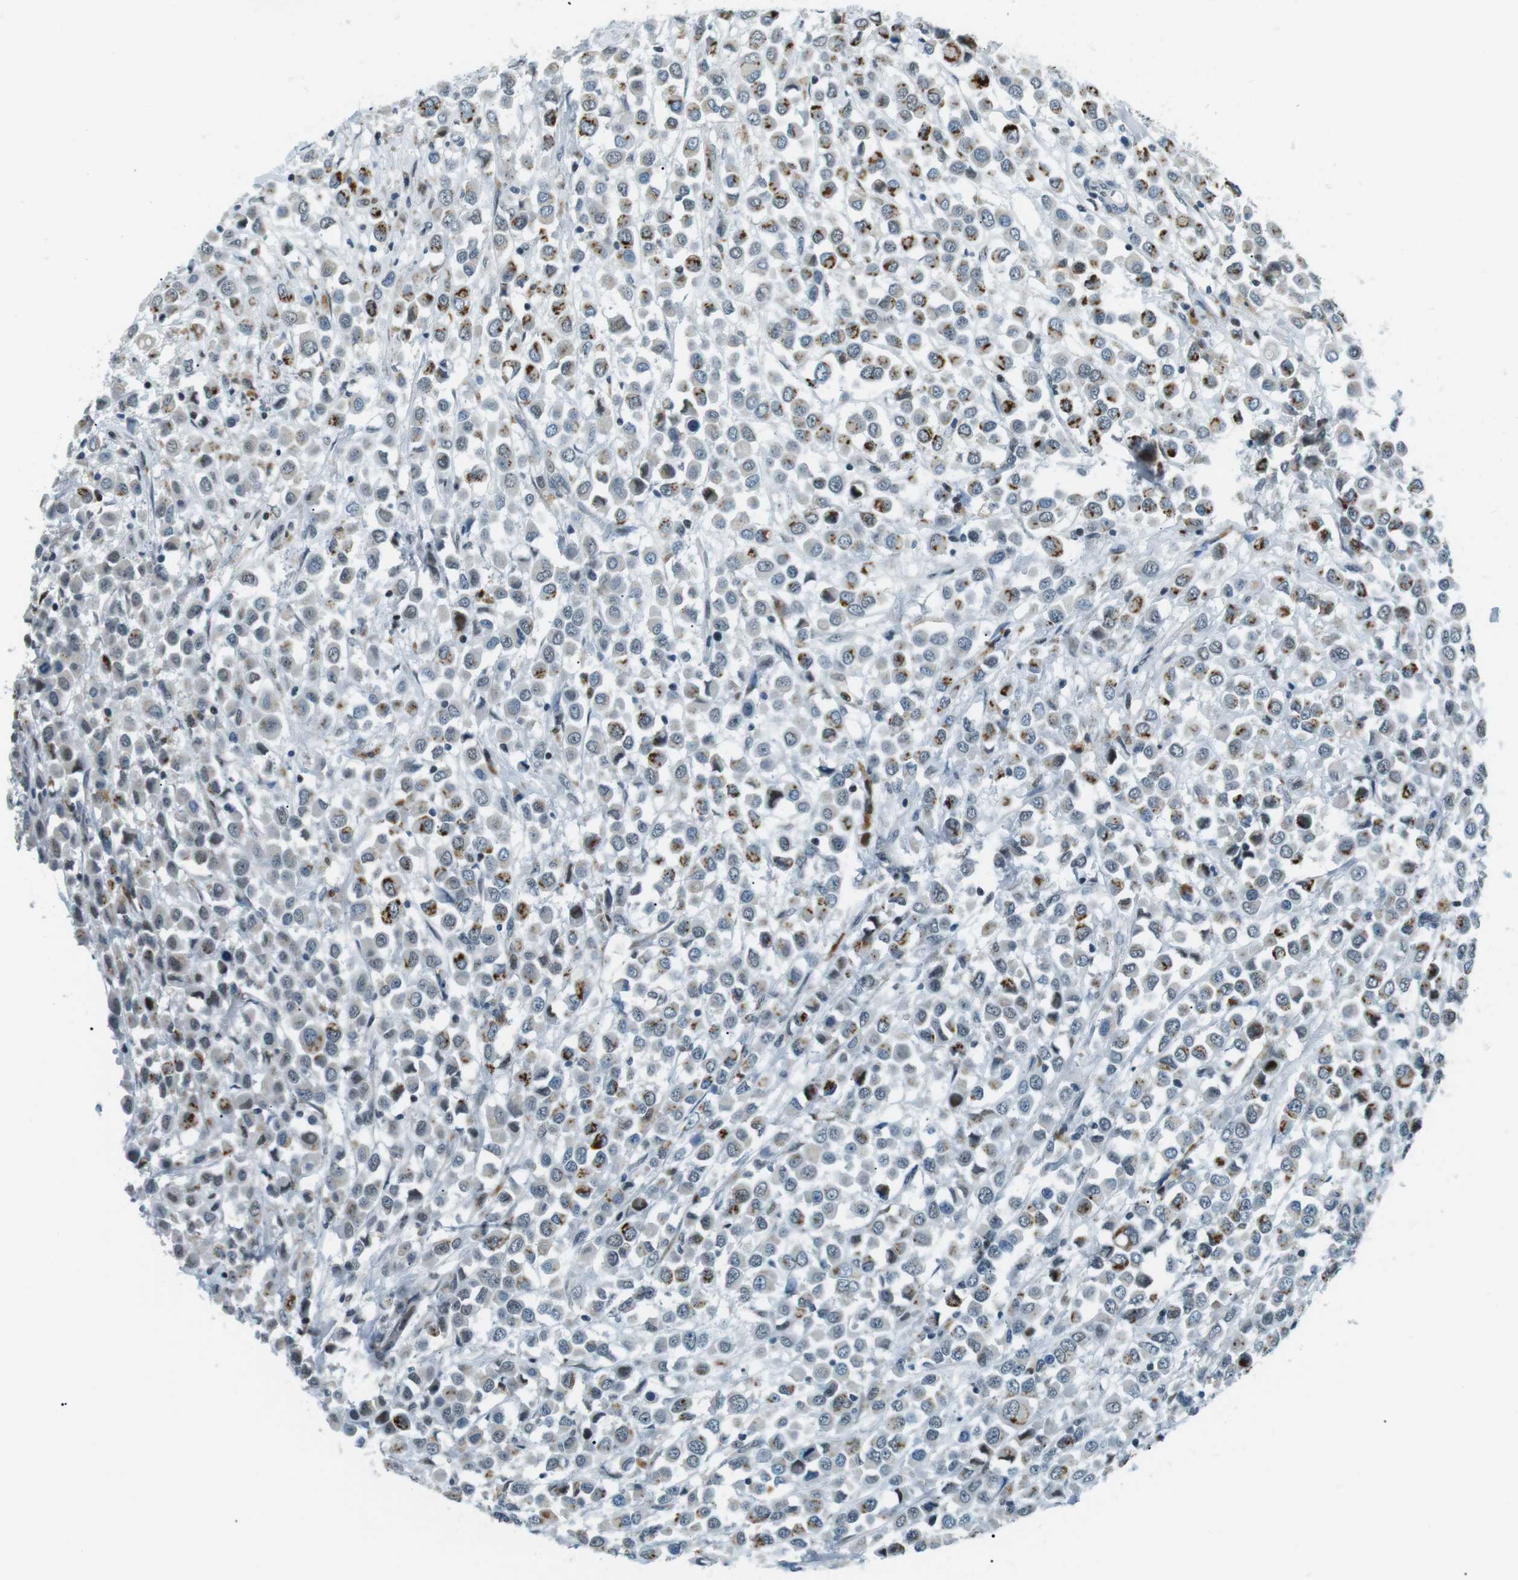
{"staining": {"intensity": "strong", "quantity": "<25%", "location": "cytoplasmic/membranous"}, "tissue": "breast cancer", "cell_type": "Tumor cells", "image_type": "cancer", "snomed": [{"axis": "morphology", "description": "Duct carcinoma"}, {"axis": "topography", "description": "Breast"}], "caption": "Human breast cancer stained with a brown dye reveals strong cytoplasmic/membranous positive positivity in about <25% of tumor cells.", "gene": "PJA1", "patient": {"sex": "female", "age": 61}}